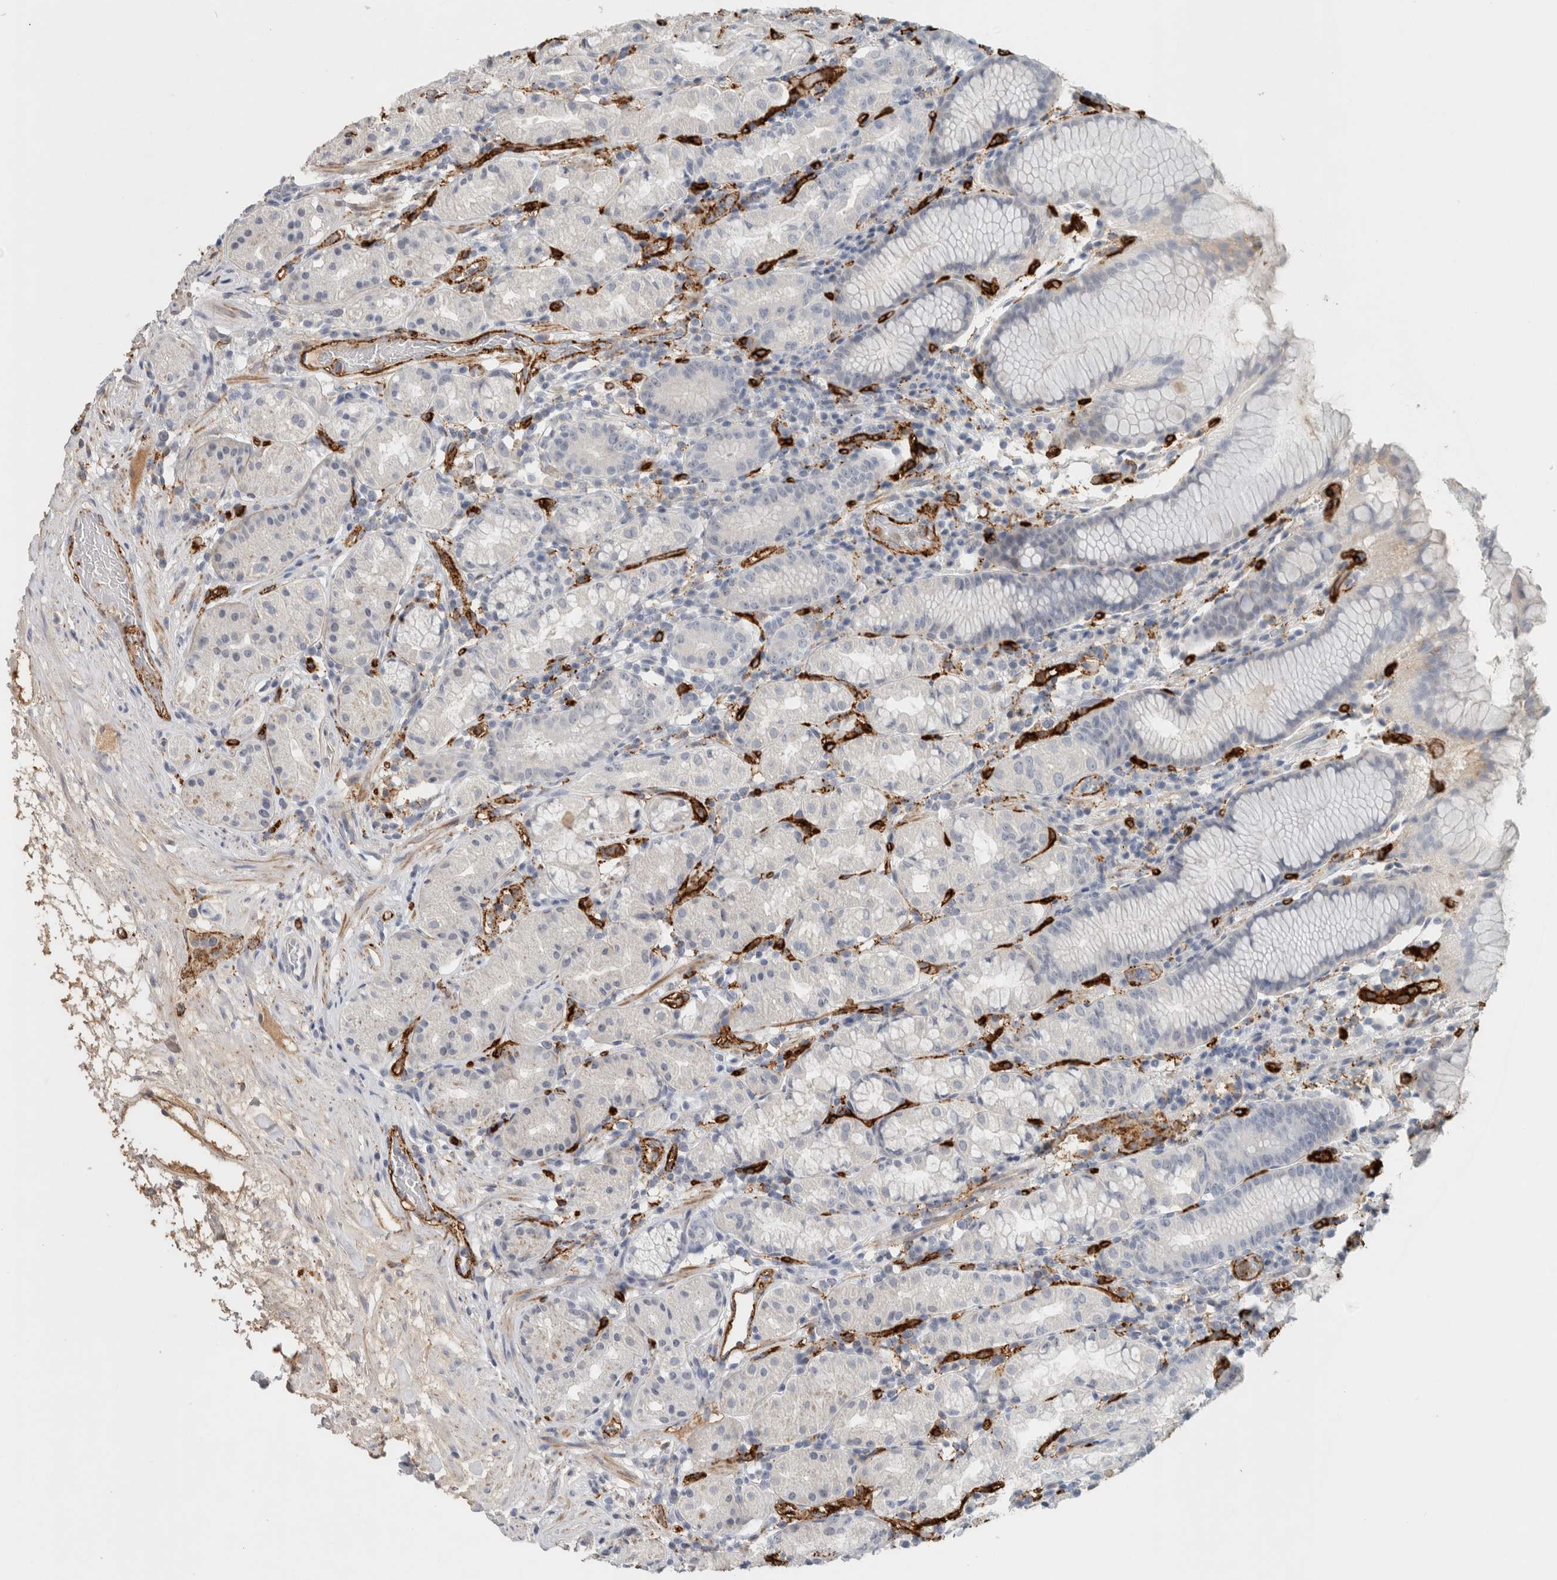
{"staining": {"intensity": "negative", "quantity": "none", "location": "none"}, "tissue": "stomach", "cell_type": "Glandular cells", "image_type": "normal", "snomed": [{"axis": "morphology", "description": "Normal tissue, NOS"}, {"axis": "topography", "description": "Stomach, lower"}], "caption": "Immunohistochemistry image of benign stomach stained for a protein (brown), which displays no positivity in glandular cells.", "gene": "CD36", "patient": {"sex": "female", "age": 56}}